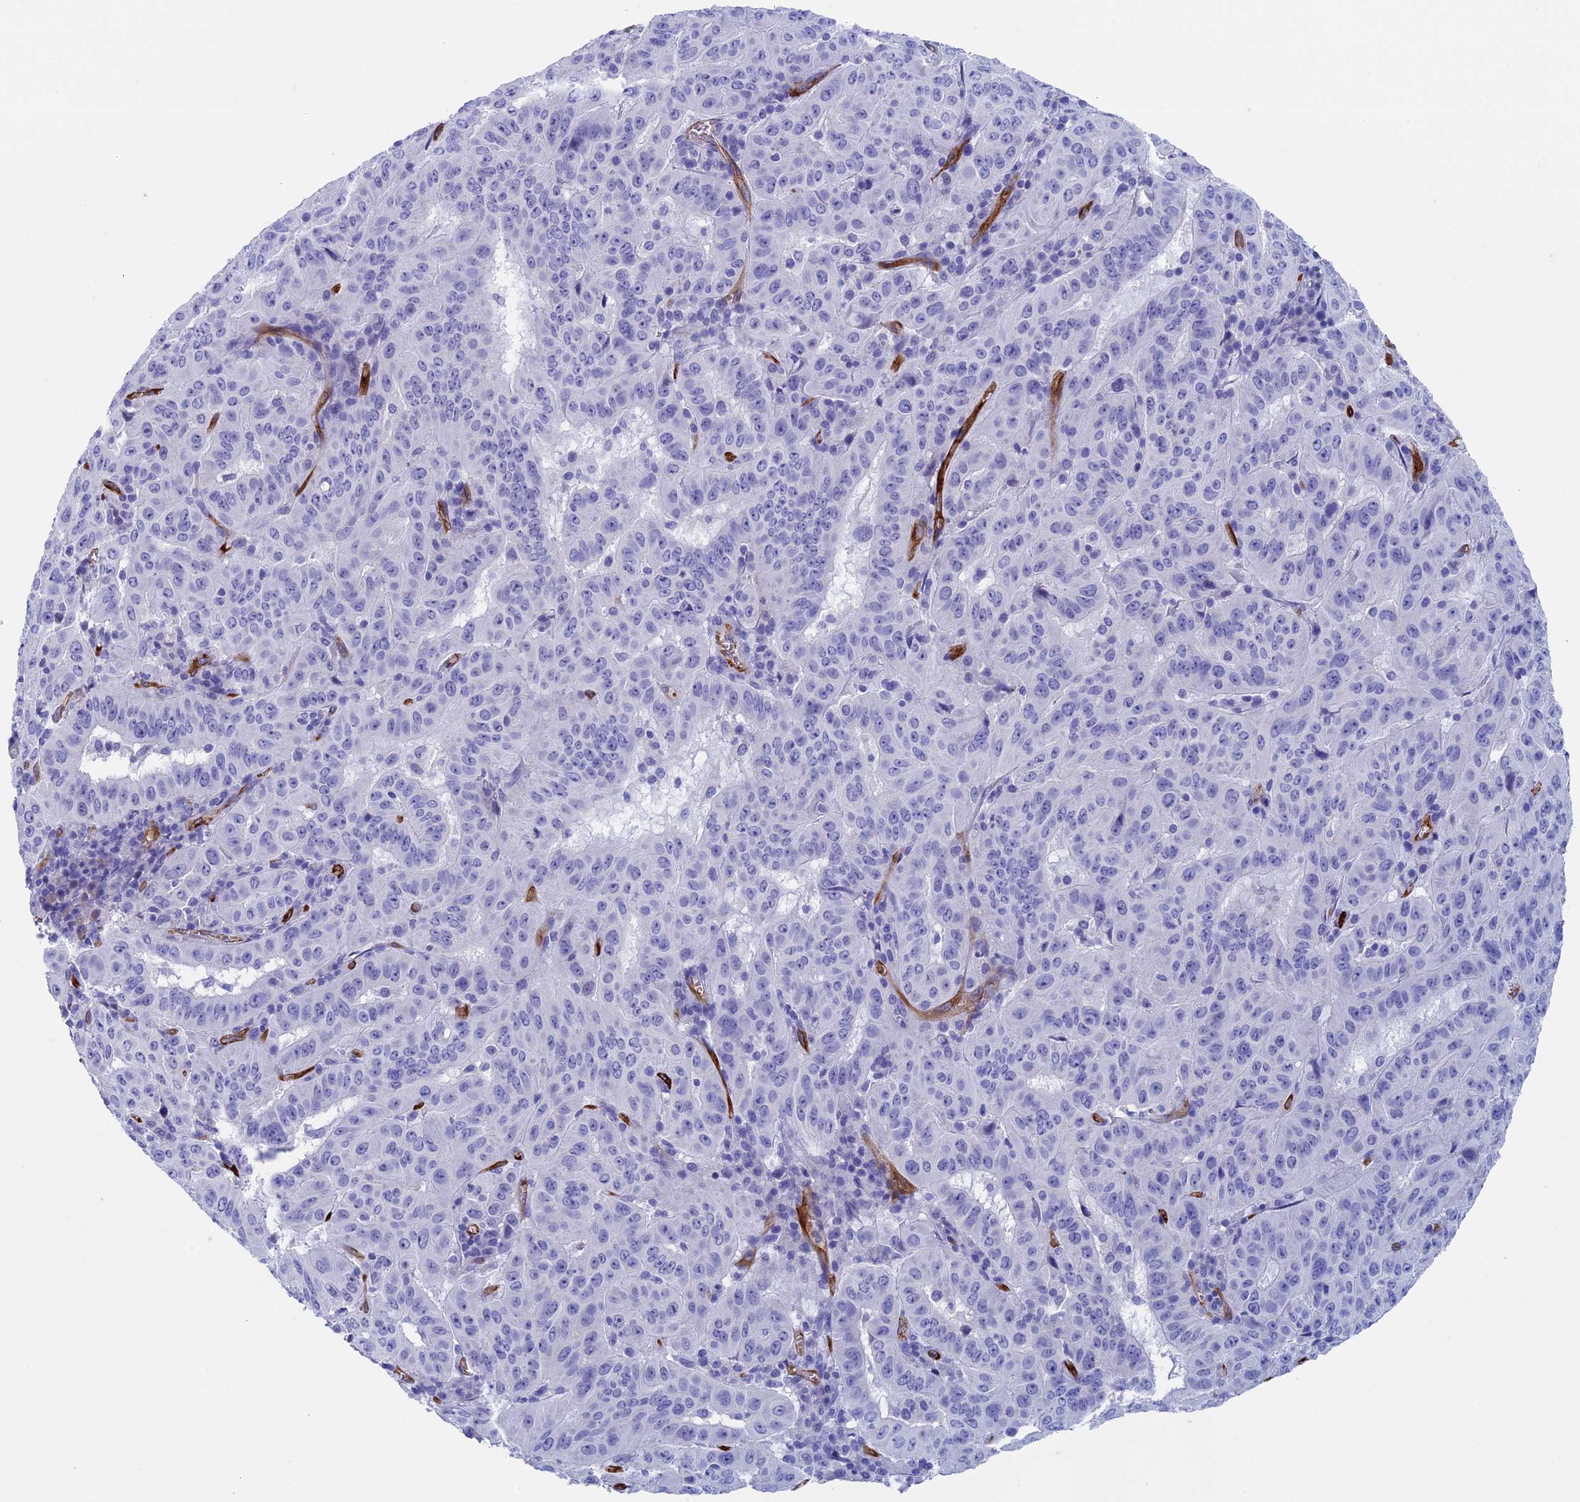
{"staining": {"intensity": "negative", "quantity": "none", "location": "none"}, "tissue": "pancreatic cancer", "cell_type": "Tumor cells", "image_type": "cancer", "snomed": [{"axis": "morphology", "description": "Adenocarcinoma, NOS"}, {"axis": "topography", "description": "Pancreas"}], "caption": "Tumor cells show no significant staining in pancreatic cancer. Brightfield microscopy of immunohistochemistry stained with DAB (3,3'-diaminobenzidine) (brown) and hematoxylin (blue), captured at high magnification.", "gene": "INSYN1", "patient": {"sex": "male", "age": 63}}